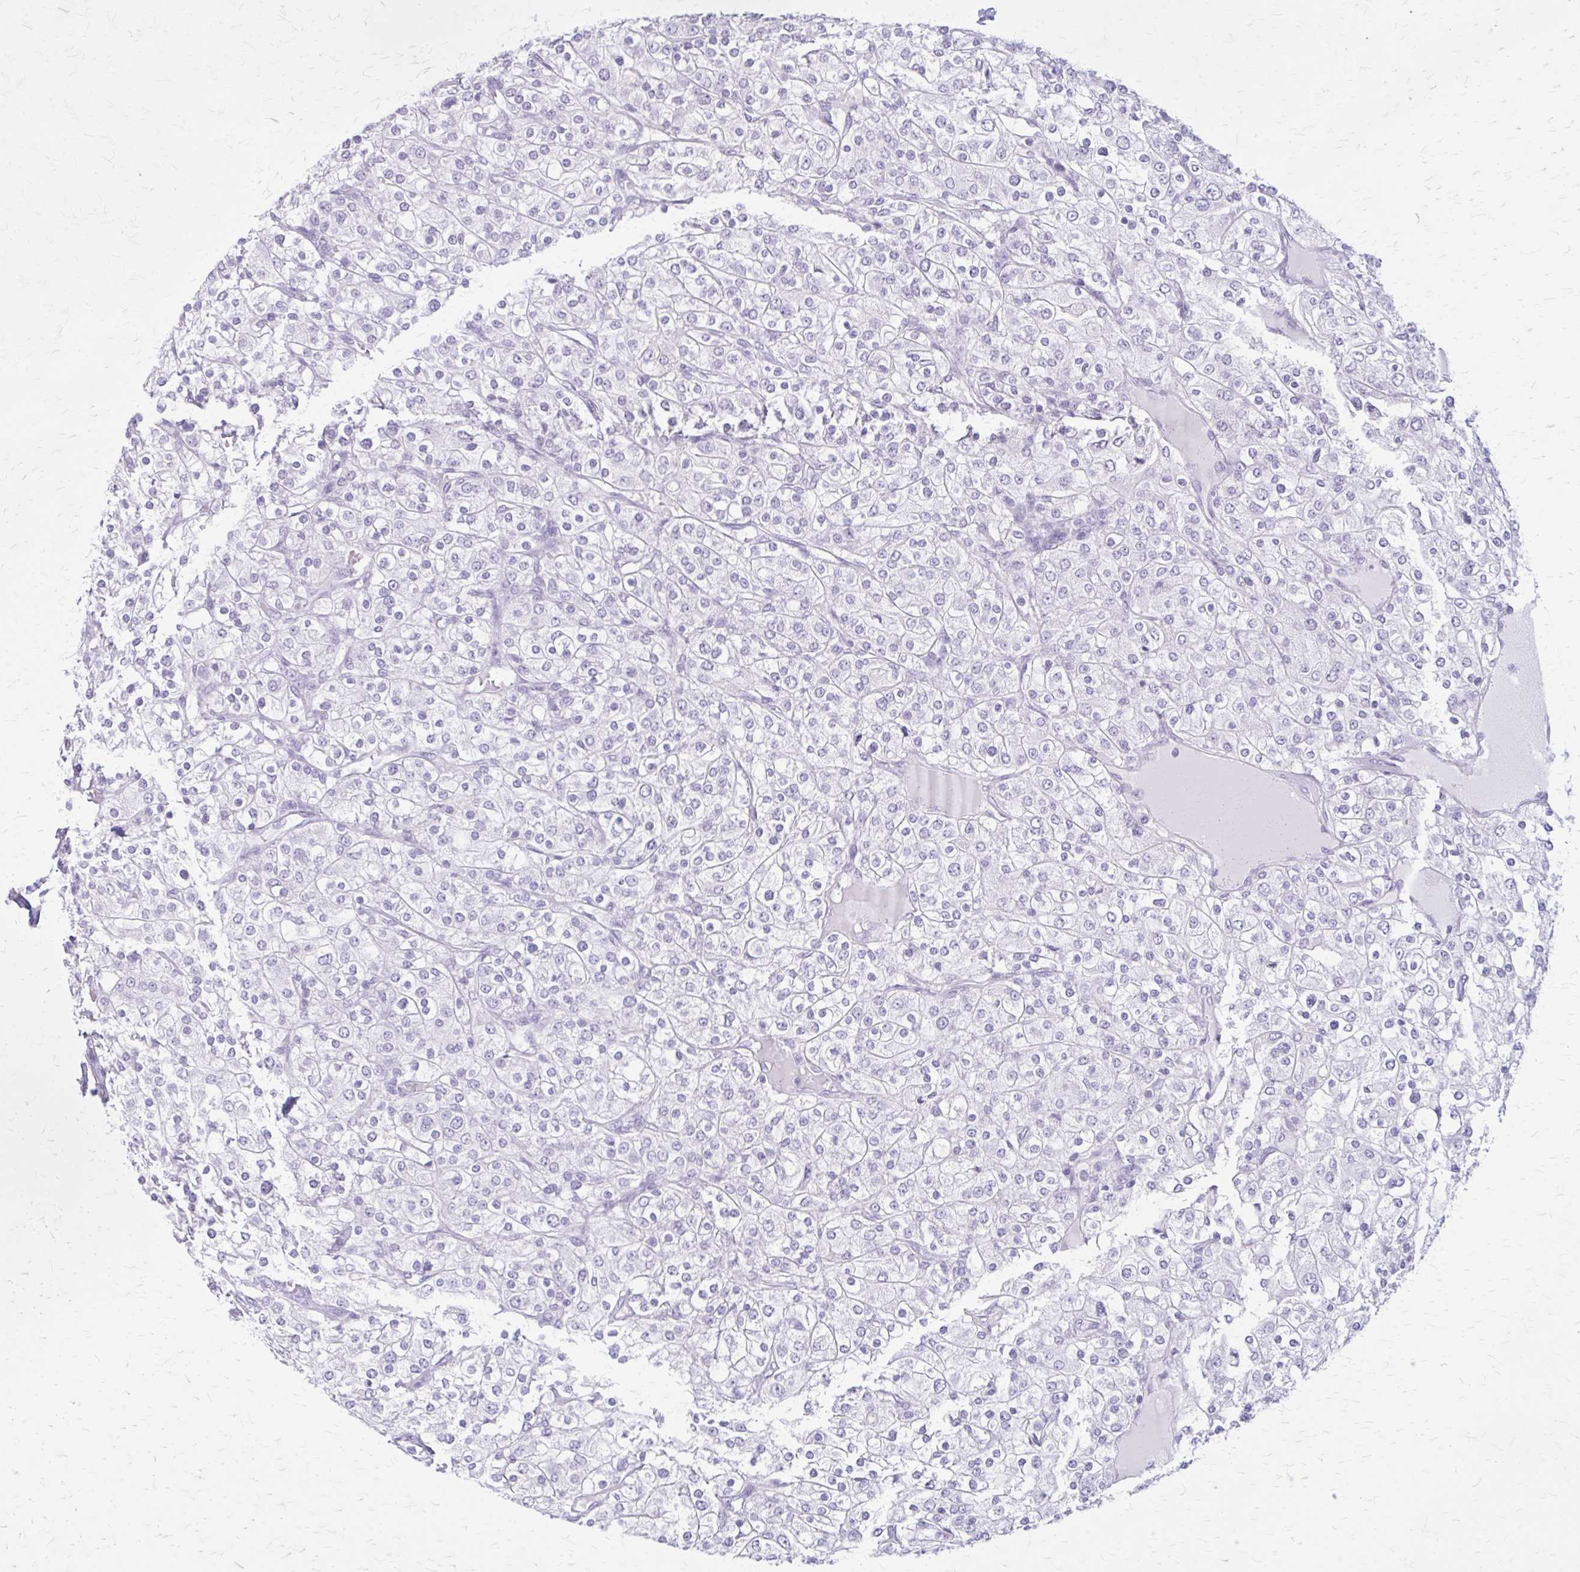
{"staining": {"intensity": "negative", "quantity": "none", "location": "none"}, "tissue": "renal cancer", "cell_type": "Tumor cells", "image_type": "cancer", "snomed": [{"axis": "morphology", "description": "Adenocarcinoma, NOS"}, {"axis": "topography", "description": "Kidney"}], "caption": "A histopathology image of renal cancer stained for a protein demonstrates no brown staining in tumor cells.", "gene": "GAD1", "patient": {"sex": "male", "age": 80}}